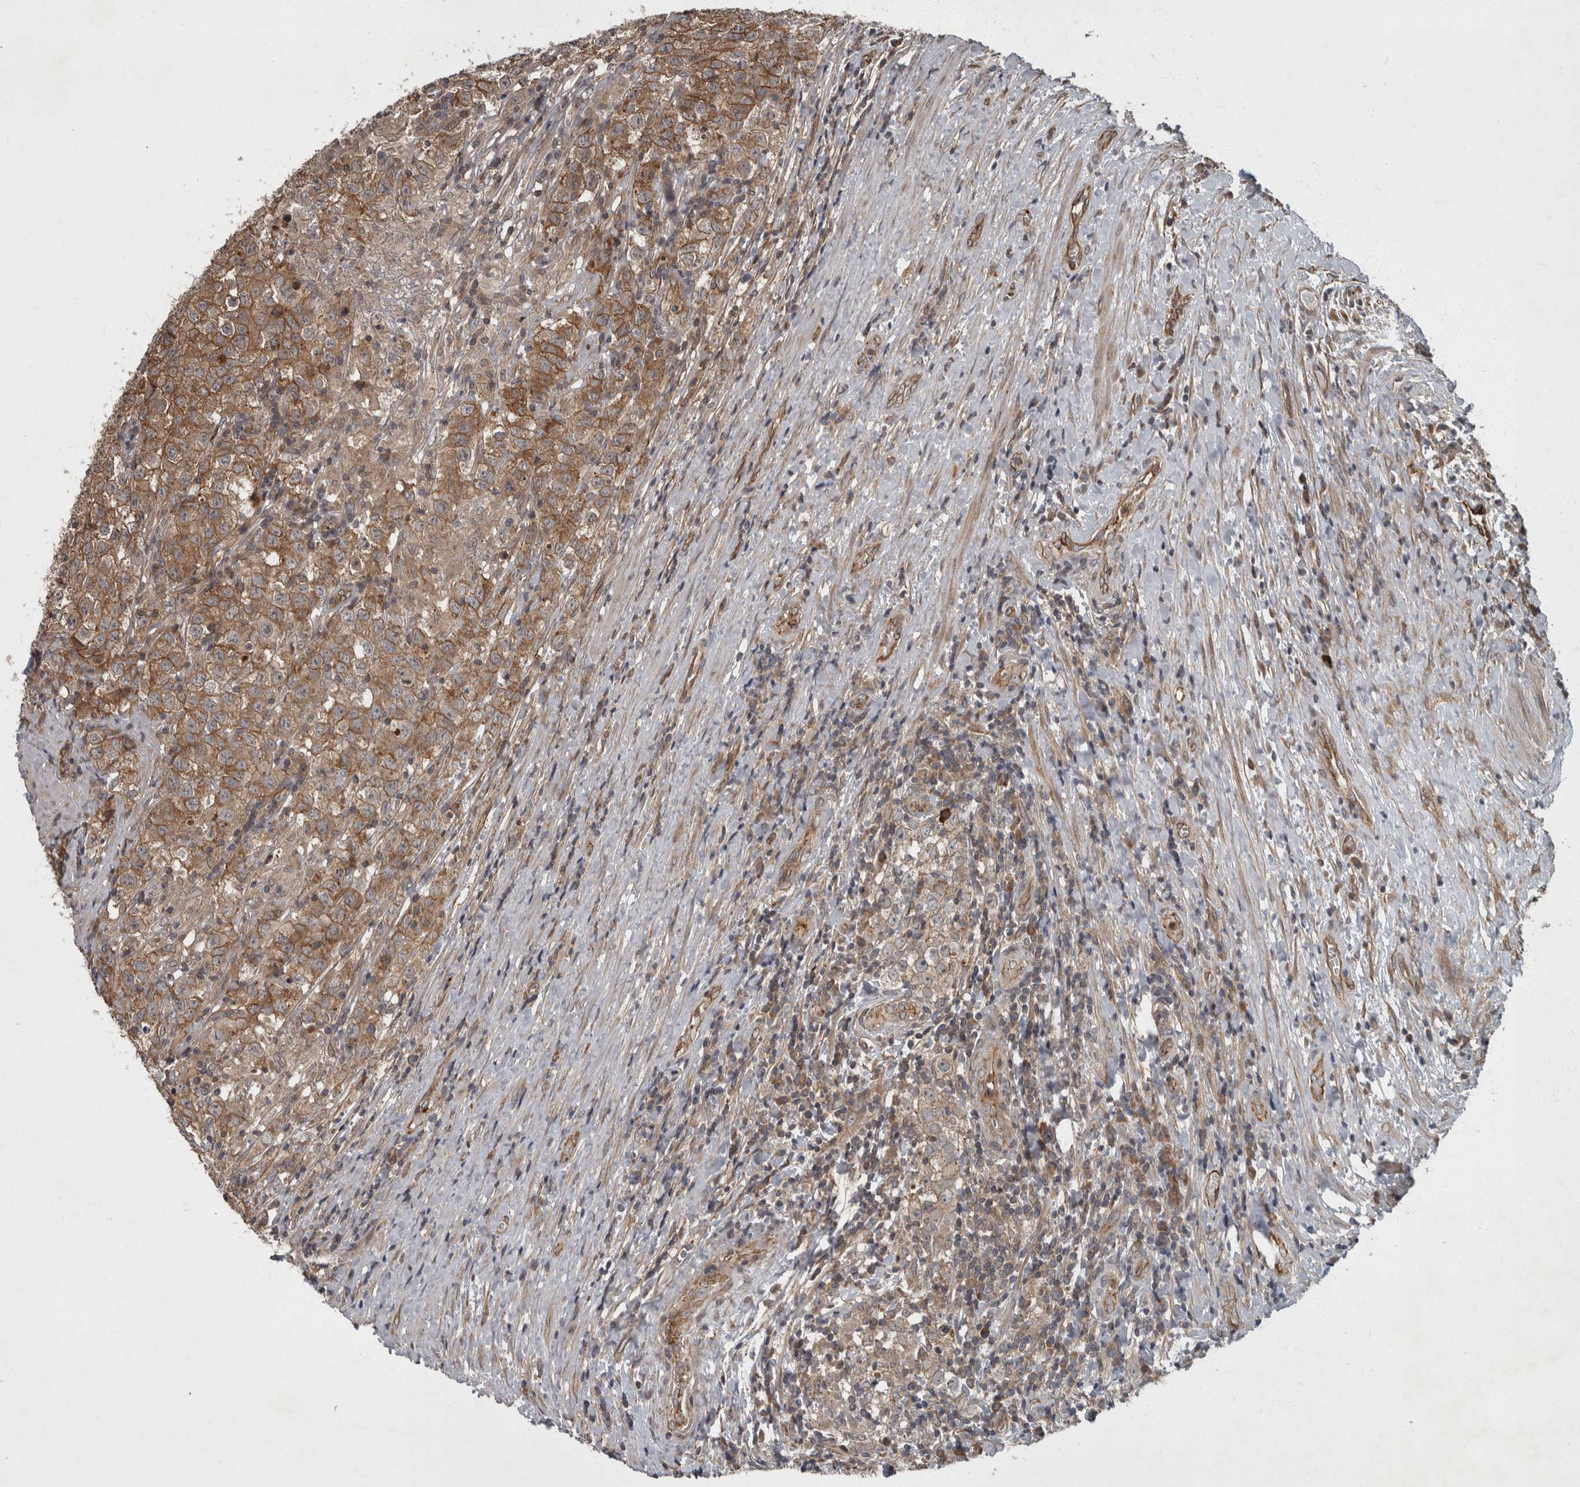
{"staining": {"intensity": "moderate", "quantity": ">75%", "location": "cytoplasmic/membranous"}, "tissue": "testis cancer", "cell_type": "Tumor cells", "image_type": "cancer", "snomed": [{"axis": "morphology", "description": "Seminoma, NOS"}, {"axis": "morphology", "description": "Carcinoma, Embryonal, NOS"}, {"axis": "topography", "description": "Testis"}], "caption": "IHC (DAB (3,3'-diaminobenzidine)) staining of human testis cancer shows moderate cytoplasmic/membranous protein positivity in about >75% of tumor cells.", "gene": "VEGFD", "patient": {"sex": "male", "age": 43}}